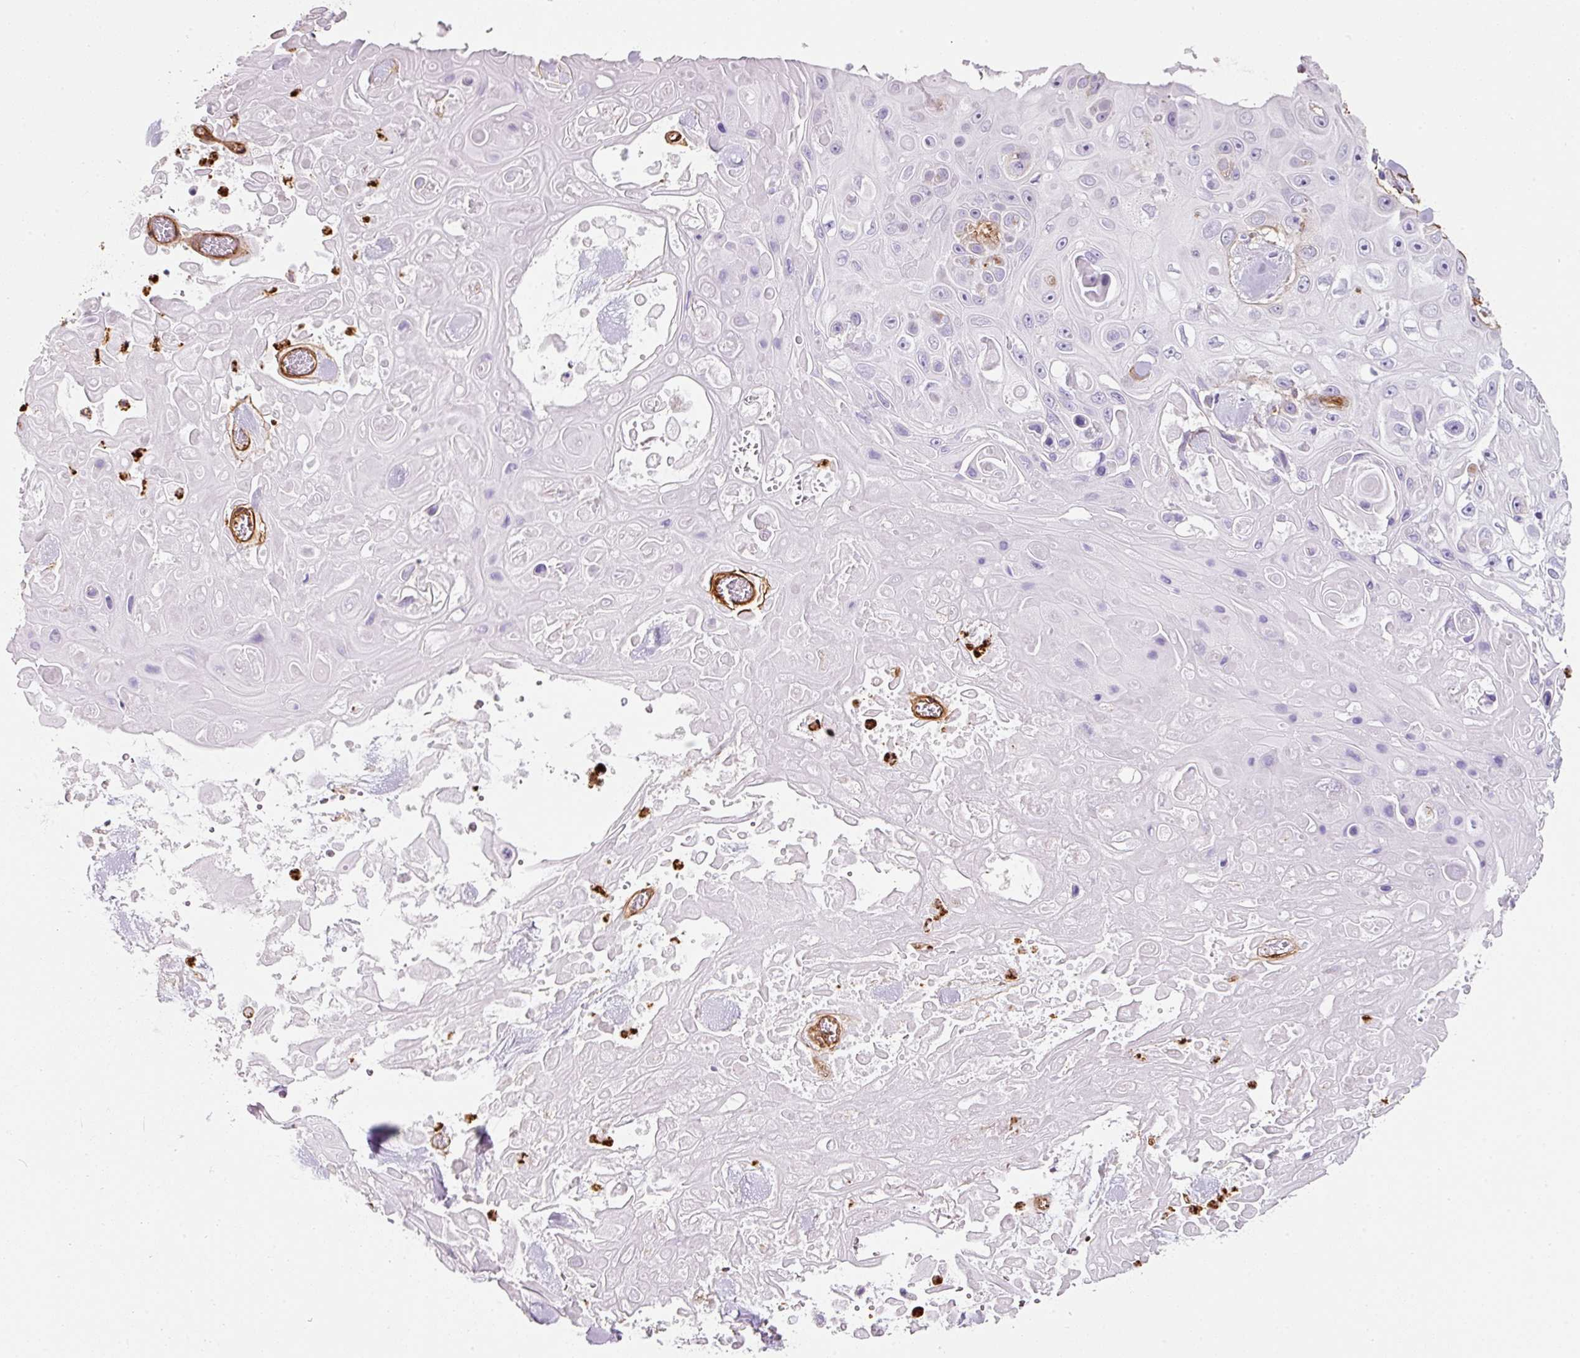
{"staining": {"intensity": "negative", "quantity": "none", "location": "none"}, "tissue": "skin cancer", "cell_type": "Tumor cells", "image_type": "cancer", "snomed": [{"axis": "morphology", "description": "Squamous cell carcinoma, NOS"}, {"axis": "topography", "description": "Skin"}], "caption": "The photomicrograph exhibits no staining of tumor cells in skin cancer.", "gene": "LOXL4", "patient": {"sex": "male", "age": 82}}